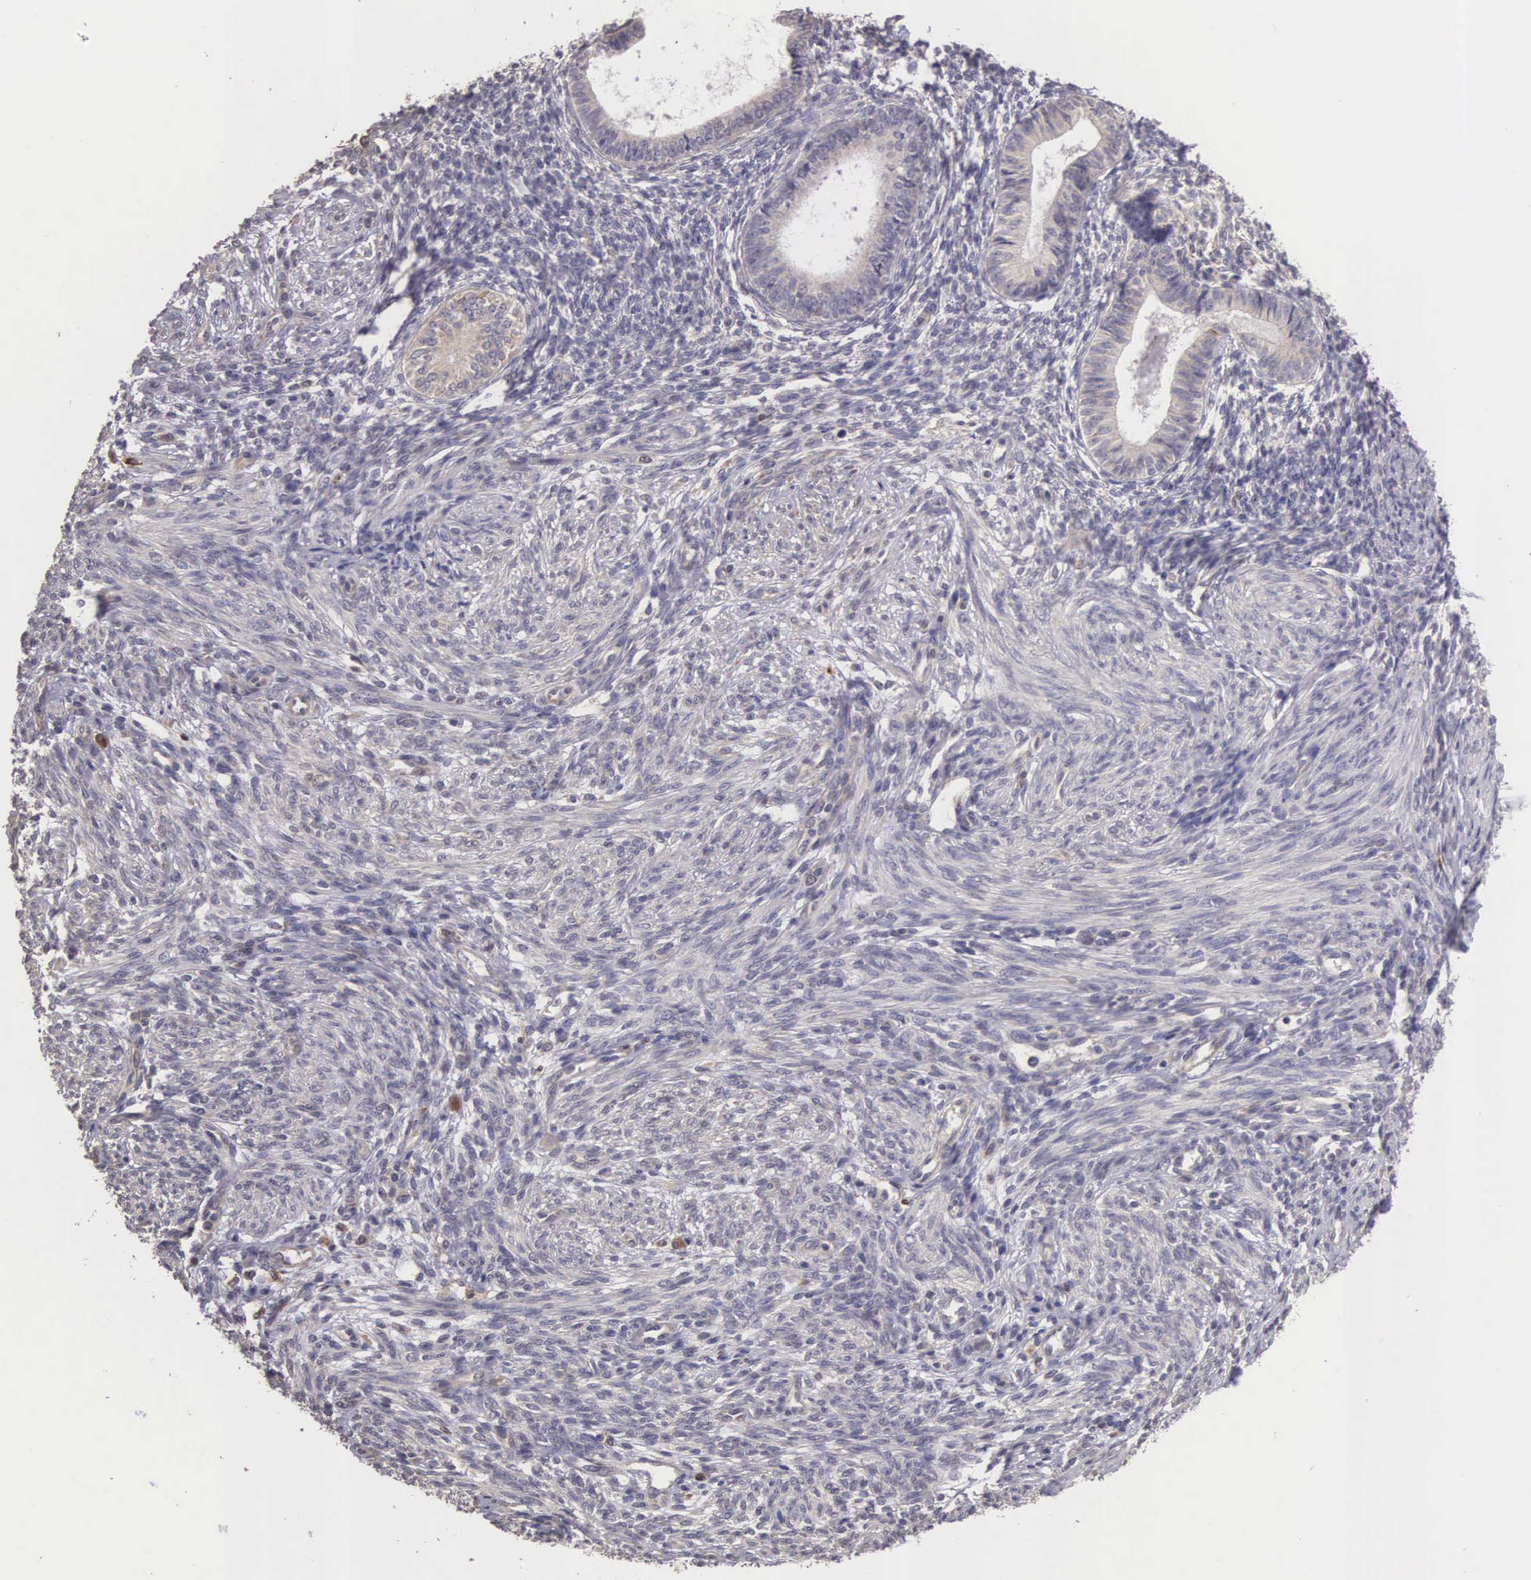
{"staining": {"intensity": "negative", "quantity": "none", "location": "none"}, "tissue": "endometrium", "cell_type": "Cells in endometrial stroma", "image_type": "normal", "snomed": [{"axis": "morphology", "description": "Normal tissue, NOS"}, {"axis": "topography", "description": "Endometrium"}], "caption": "The image demonstrates no significant positivity in cells in endometrial stroma of endometrium. (DAB immunohistochemistry (IHC) visualized using brightfield microscopy, high magnification).", "gene": "CDC45", "patient": {"sex": "female", "age": 82}}